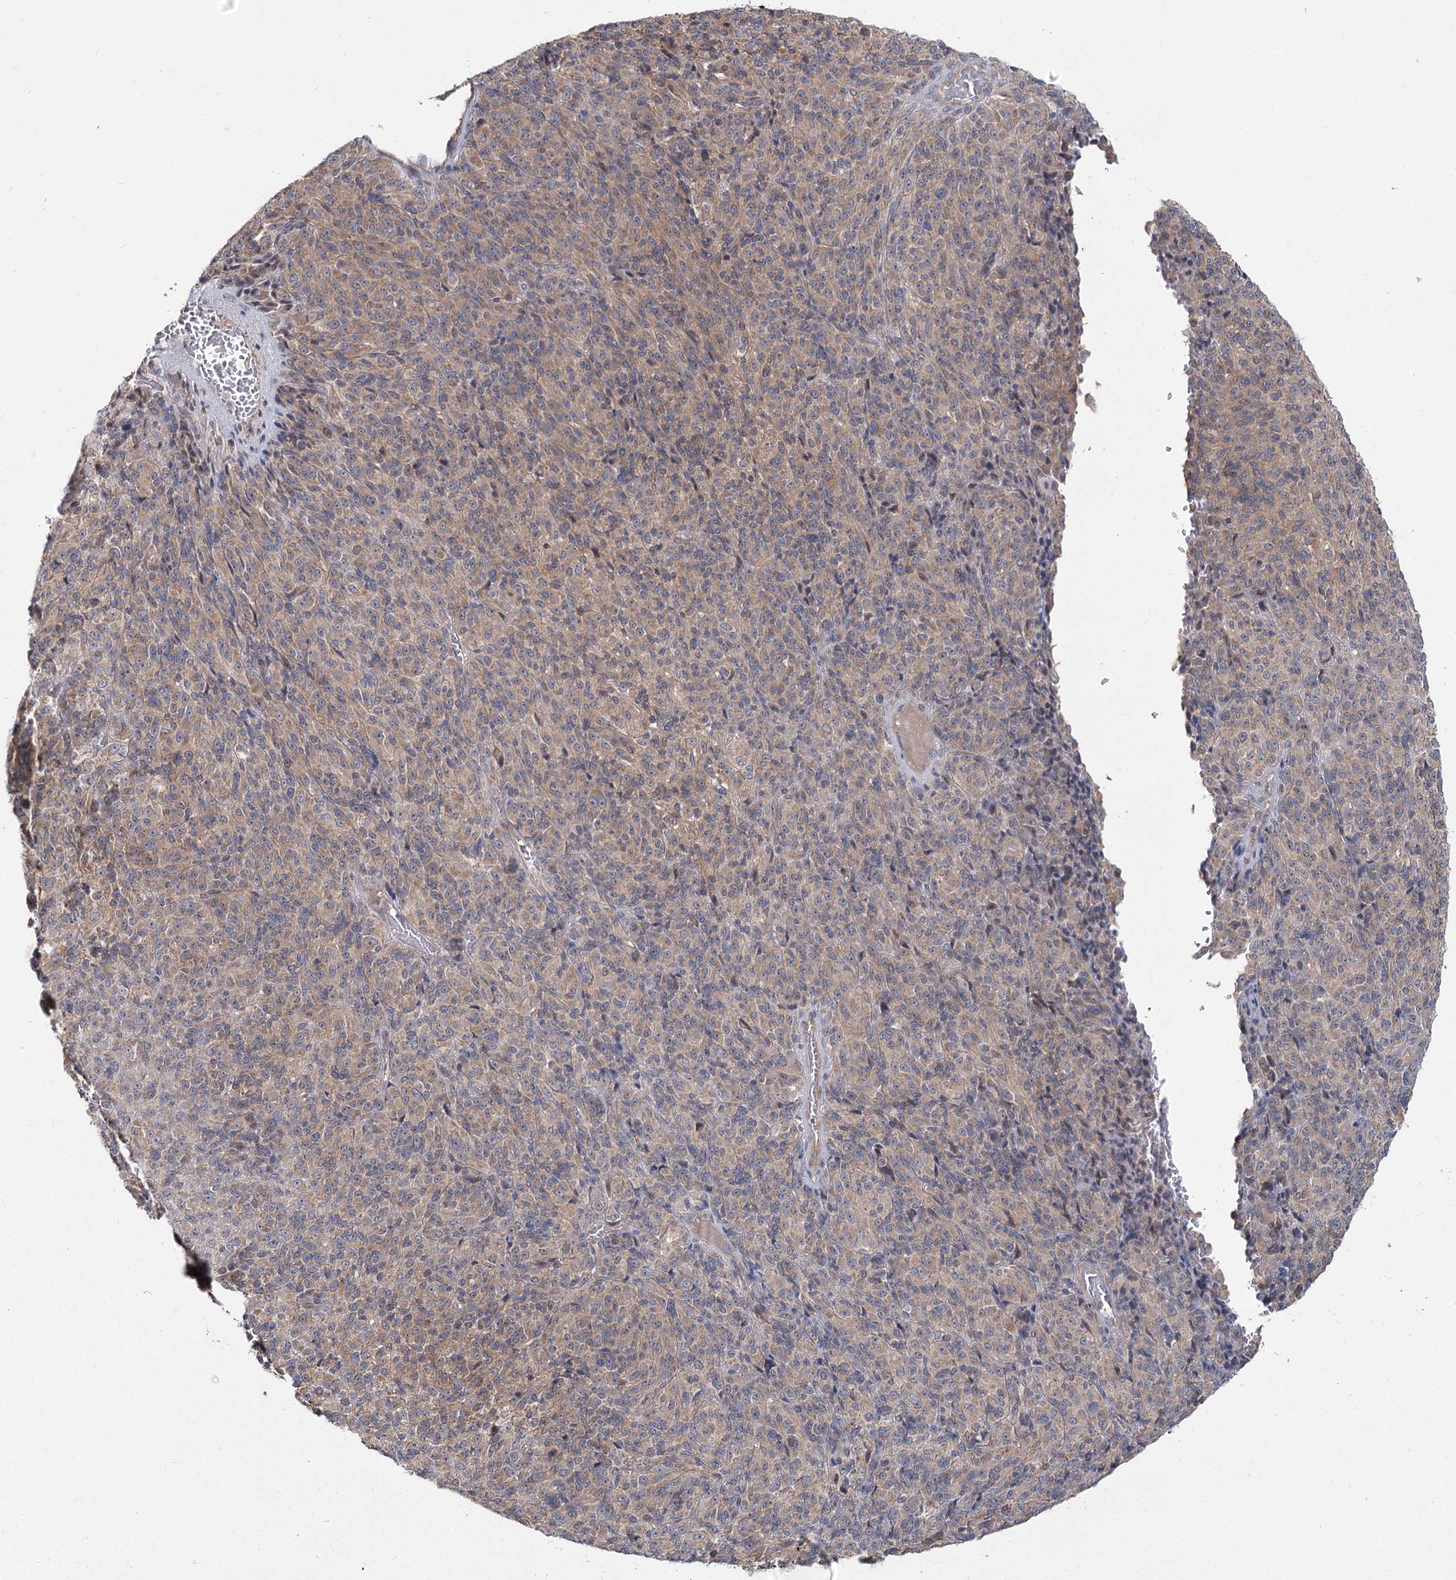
{"staining": {"intensity": "weak", "quantity": "25%-75%", "location": "cytoplasmic/membranous"}, "tissue": "melanoma", "cell_type": "Tumor cells", "image_type": "cancer", "snomed": [{"axis": "morphology", "description": "Malignant melanoma, Metastatic site"}, {"axis": "topography", "description": "Brain"}], "caption": "IHC of malignant melanoma (metastatic site) reveals low levels of weak cytoplasmic/membranous positivity in approximately 25%-75% of tumor cells. The staining is performed using DAB brown chromogen to label protein expression. The nuclei are counter-stained blue using hematoxylin.", "gene": "TBC1D9B", "patient": {"sex": "female", "age": 56}}